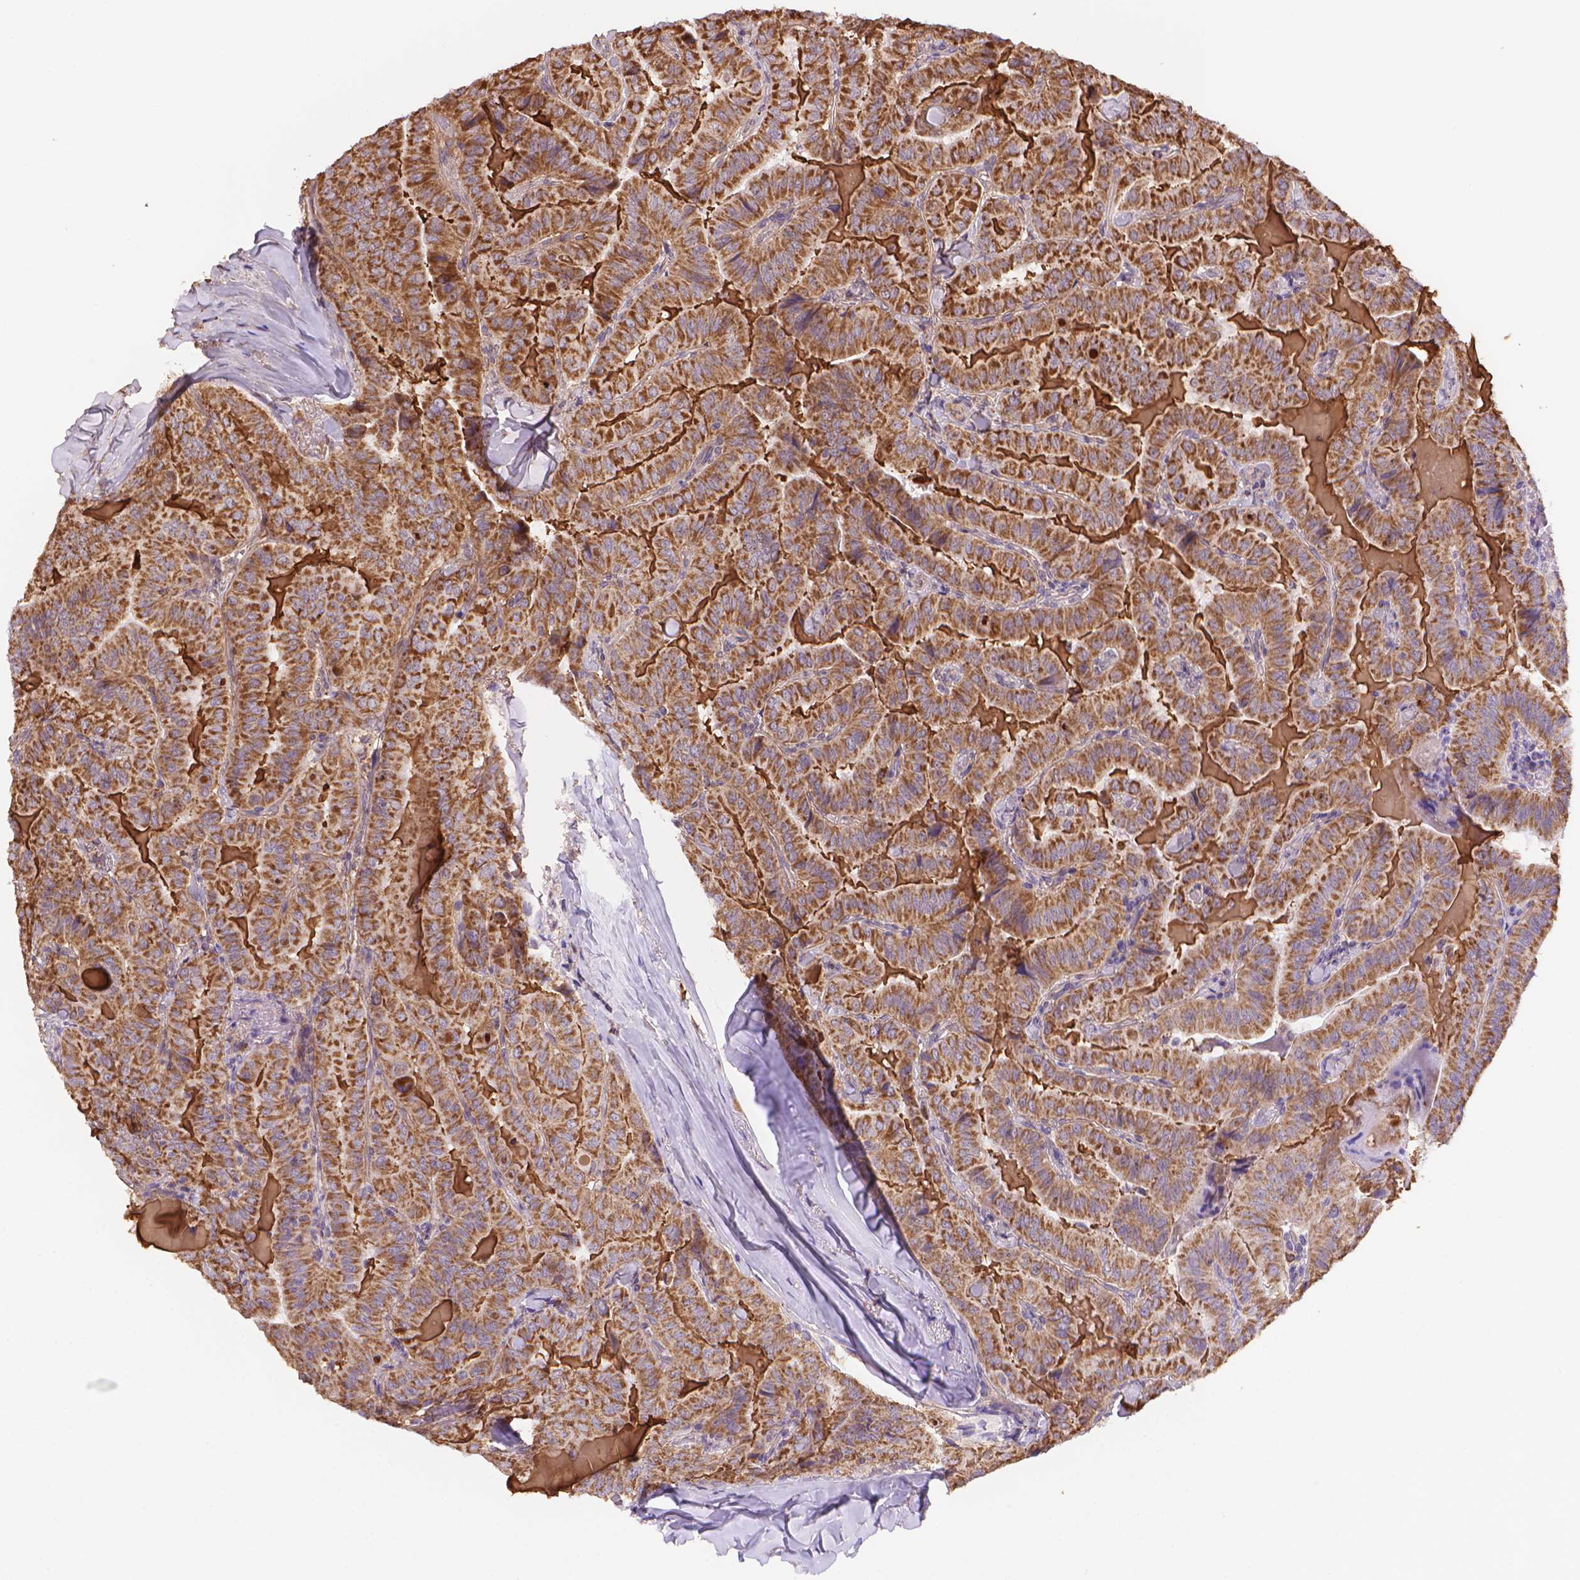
{"staining": {"intensity": "strong", "quantity": ">75%", "location": "cytoplasmic/membranous"}, "tissue": "thyroid cancer", "cell_type": "Tumor cells", "image_type": "cancer", "snomed": [{"axis": "morphology", "description": "Papillary adenocarcinoma, NOS"}, {"axis": "topography", "description": "Thyroid gland"}], "caption": "Brown immunohistochemical staining in human thyroid papillary adenocarcinoma displays strong cytoplasmic/membranous expression in about >75% of tumor cells.", "gene": "CYYR1", "patient": {"sex": "female", "age": 68}}